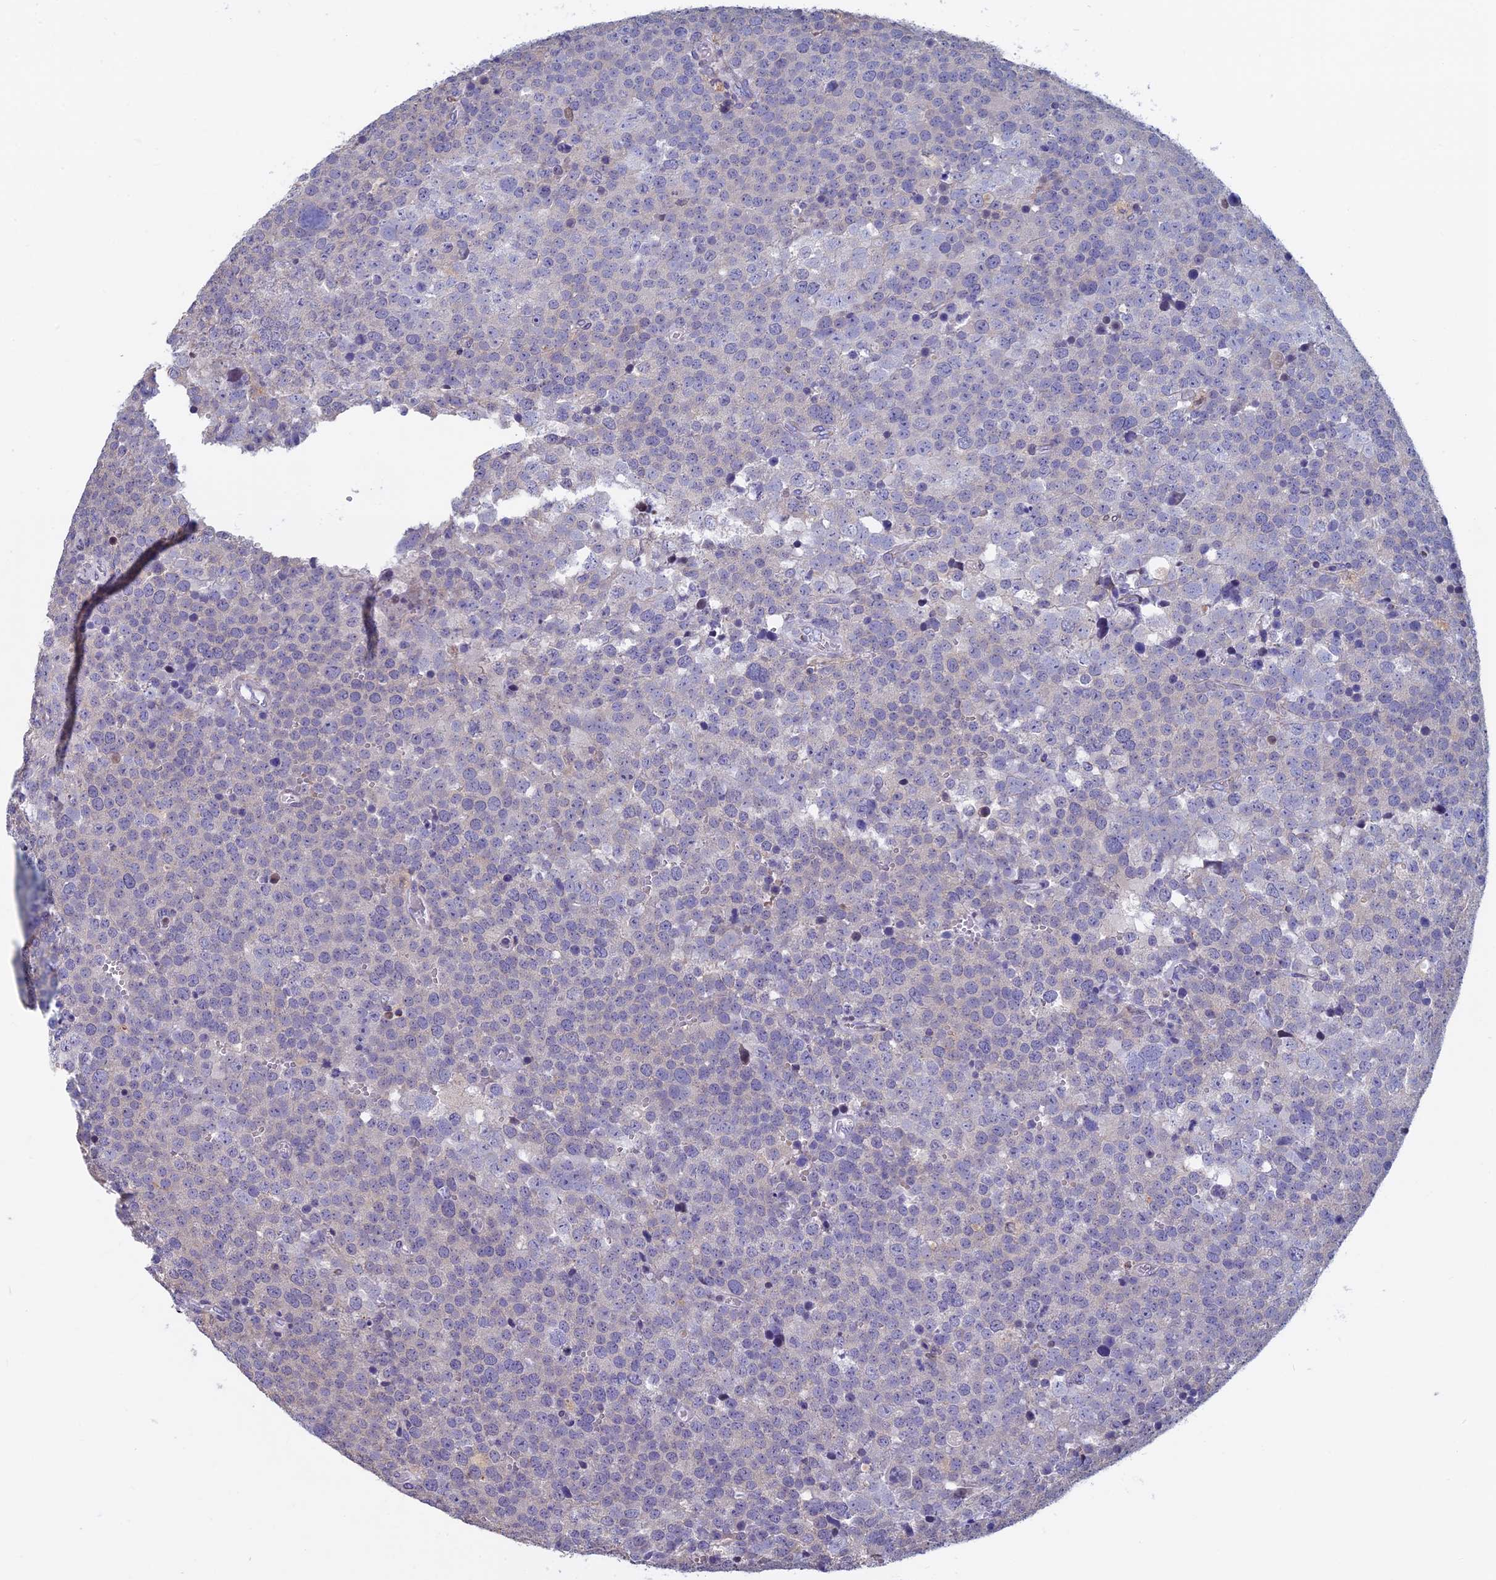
{"staining": {"intensity": "negative", "quantity": "none", "location": "none"}, "tissue": "testis cancer", "cell_type": "Tumor cells", "image_type": "cancer", "snomed": [{"axis": "morphology", "description": "Seminoma, NOS"}, {"axis": "topography", "description": "Testis"}], "caption": "Photomicrograph shows no protein staining in tumor cells of testis cancer tissue.", "gene": "ACSS1", "patient": {"sex": "male", "age": 71}}